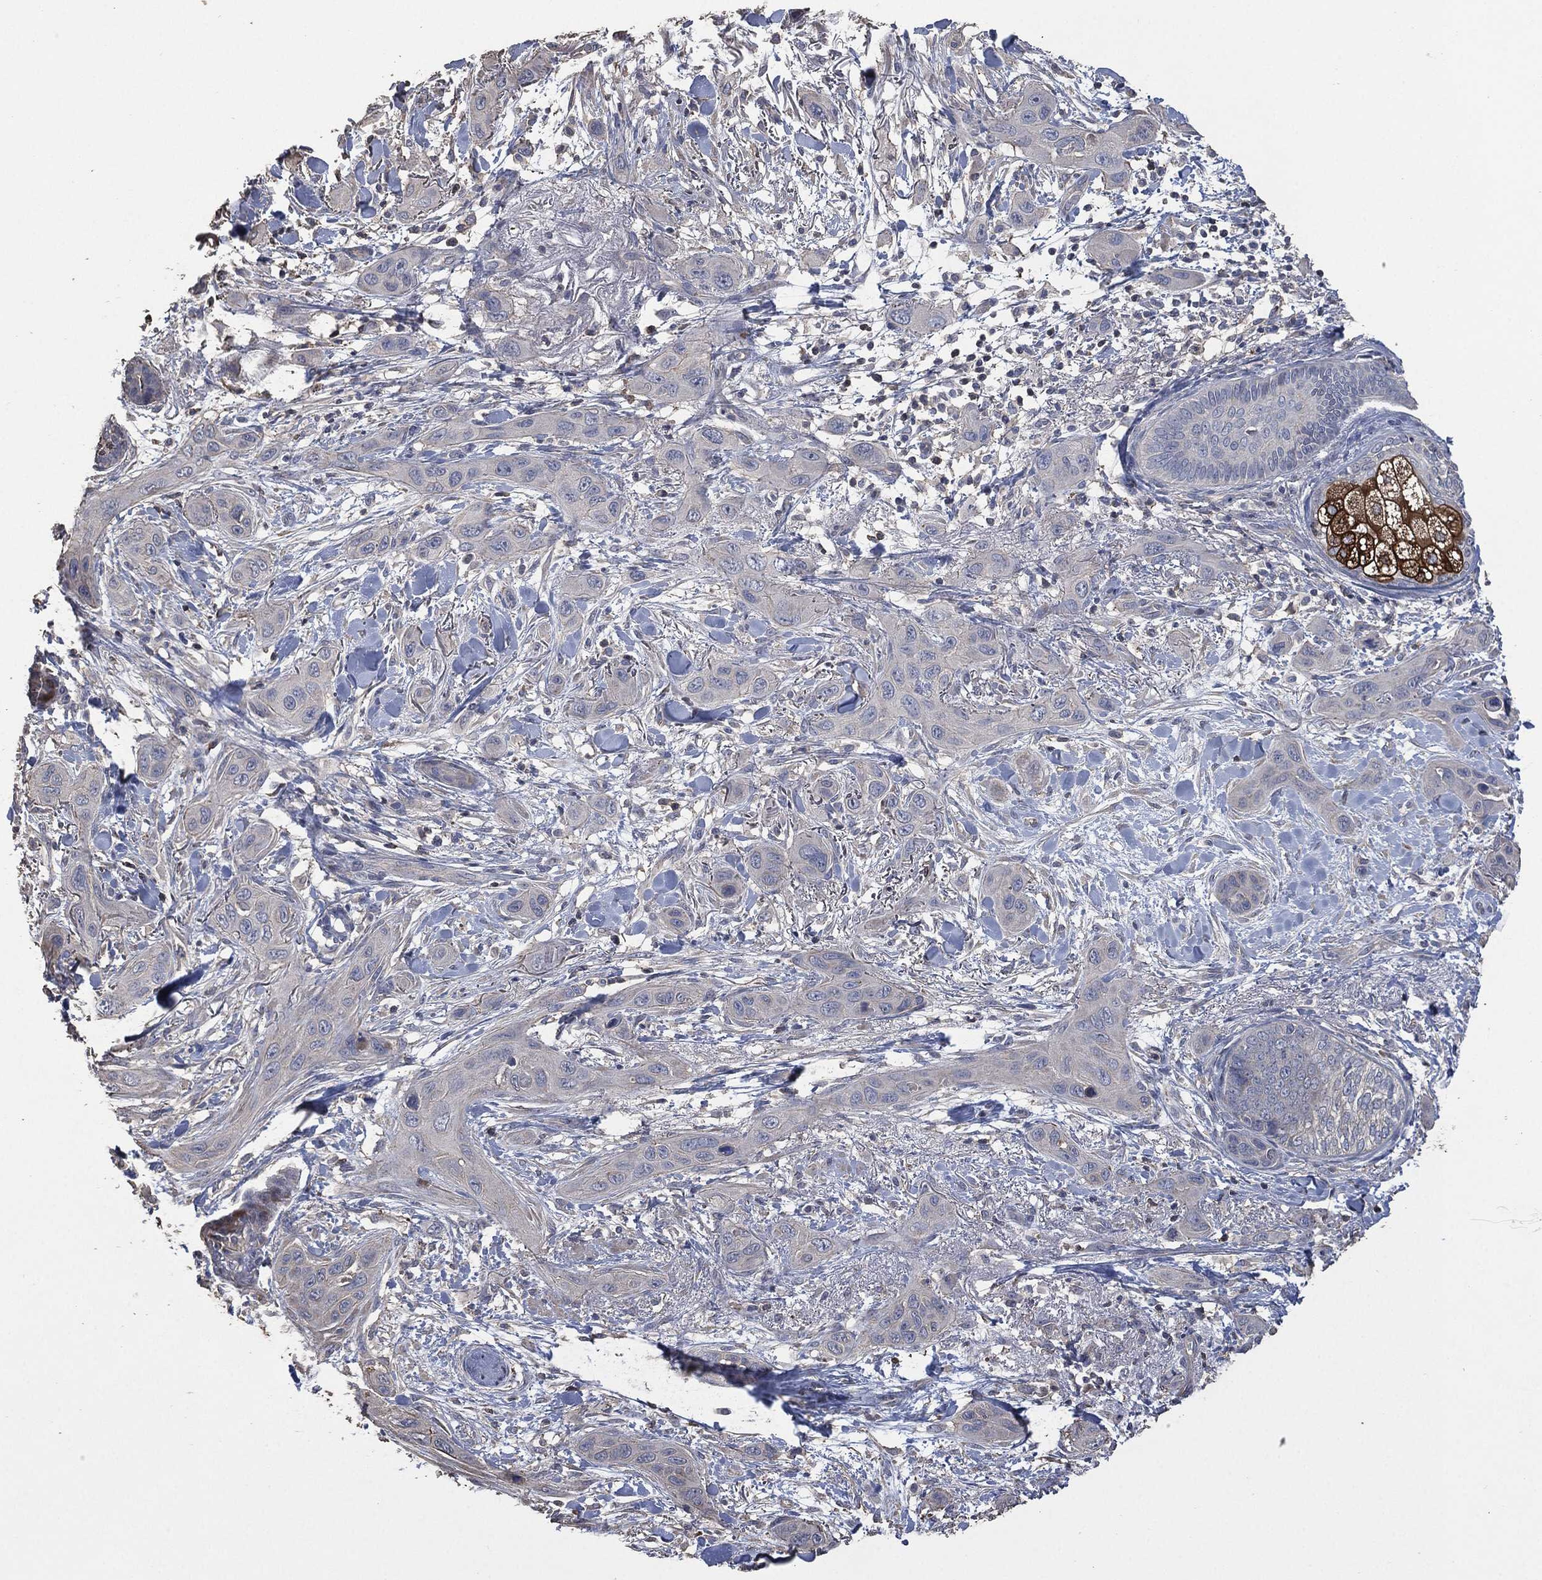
{"staining": {"intensity": "negative", "quantity": "none", "location": "none"}, "tissue": "skin cancer", "cell_type": "Tumor cells", "image_type": "cancer", "snomed": [{"axis": "morphology", "description": "Squamous cell carcinoma, NOS"}, {"axis": "topography", "description": "Skin"}], "caption": "High power microscopy histopathology image of an immunohistochemistry (IHC) micrograph of skin cancer (squamous cell carcinoma), revealing no significant positivity in tumor cells.", "gene": "MSLN", "patient": {"sex": "male", "age": 78}}